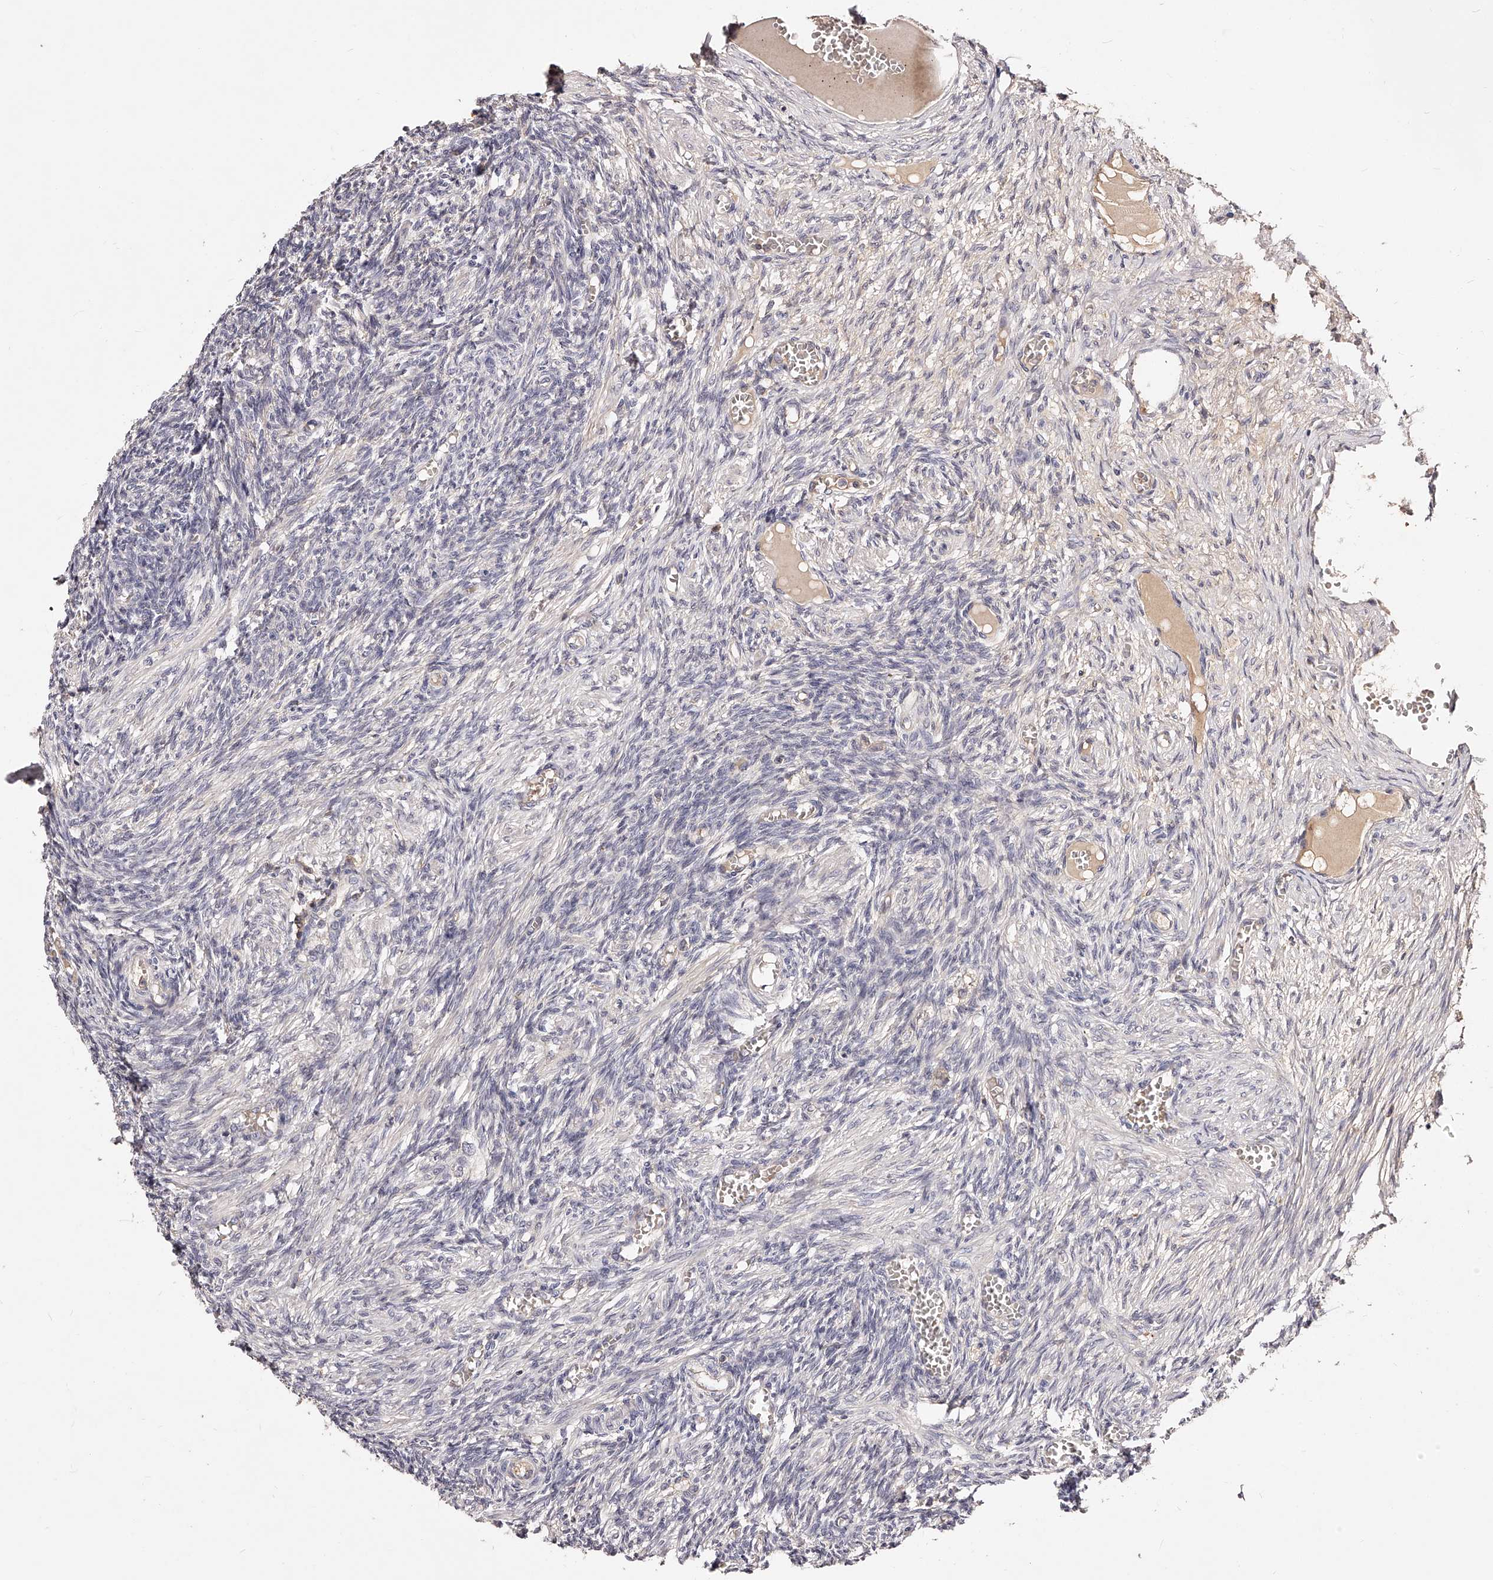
{"staining": {"intensity": "negative", "quantity": "none", "location": "none"}, "tissue": "ovary", "cell_type": "Ovarian stroma cells", "image_type": "normal", "snomed": [{"axis": "morphology", "description": "Normal tissue, NOS"}, {"axis": "topography", "description": "Ovary"}], "caption": "A micrograph of ovary stained for a protein reveals no brown staining in ovarian stroma cells.", "gene": "PHACTR1", "patient": {"sex": "female", "age": 27}}